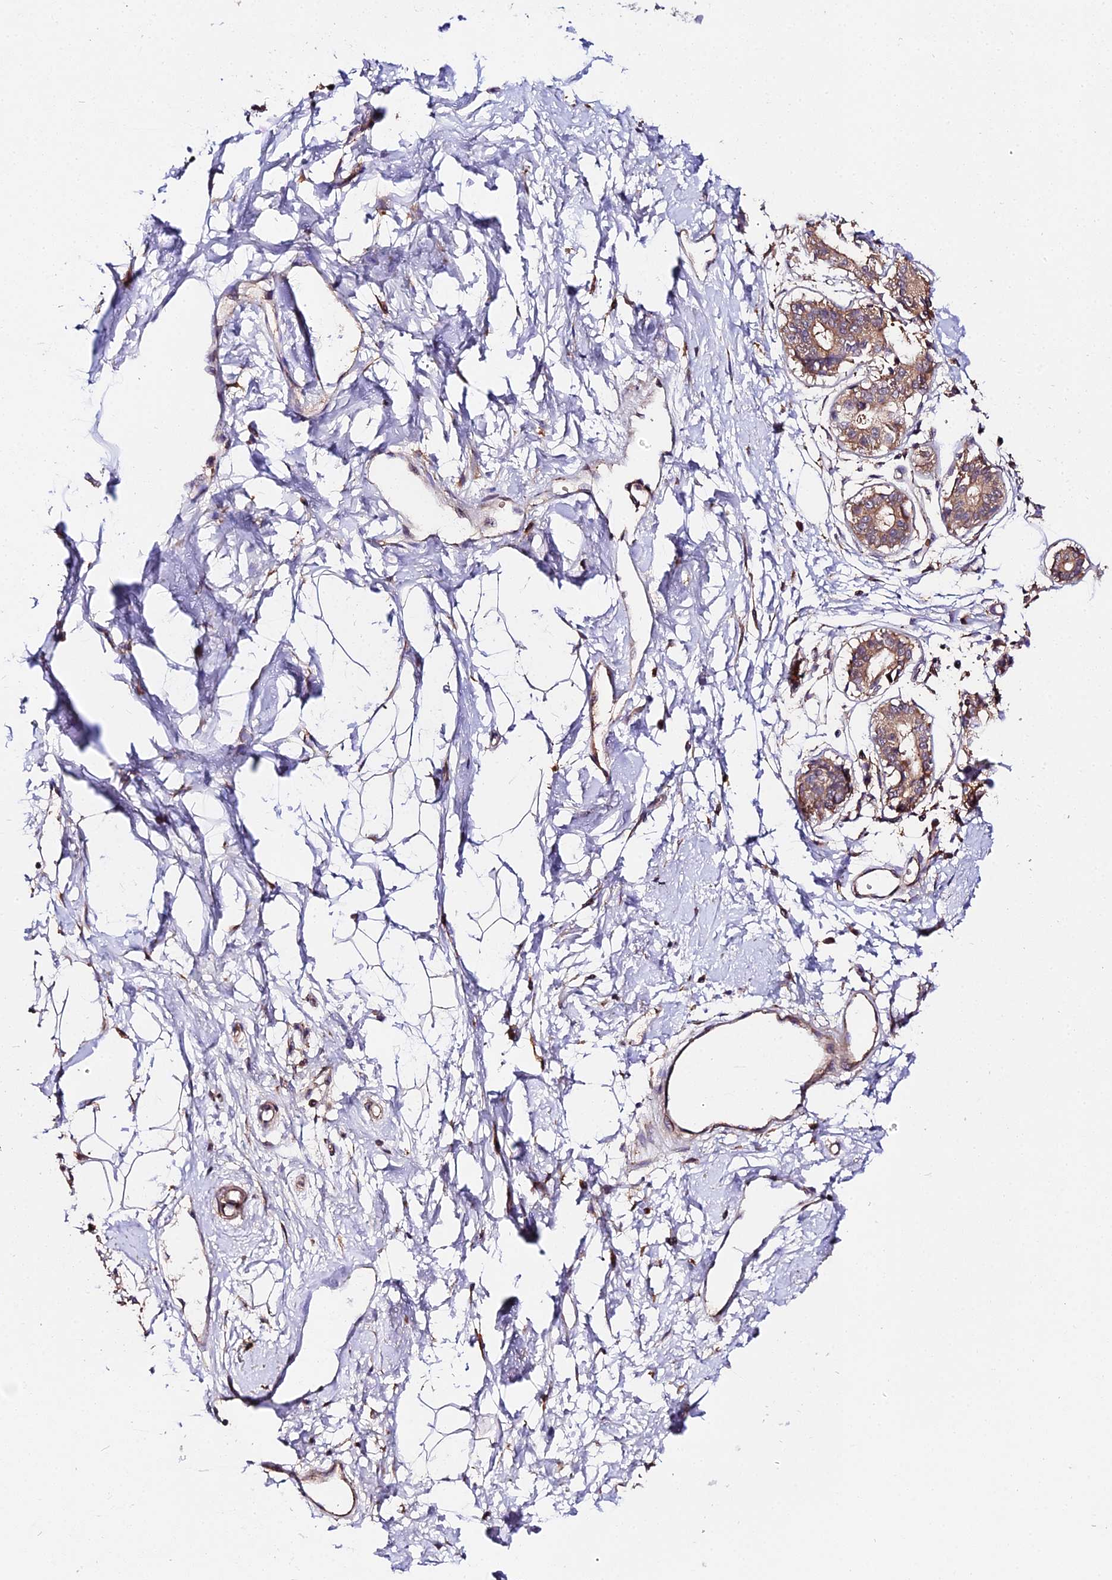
{"staining": {"intensity": "negative", "quantity": "none", "location": "none"}, "tissue": "breast", "cell_type": "Adipocytes", "image_type": "normal", "snomed": [{"axis": "morphology", "description": "Normal tissue, NOS"}, {"axis": "topography", "description": "Breast"}], "caption": "Immunohistochemical staining of benign human breast exhibits no significant positivity in adipocytes.", "gene": "ZBED8", "patient": {"sex": "female", "age": 45}}